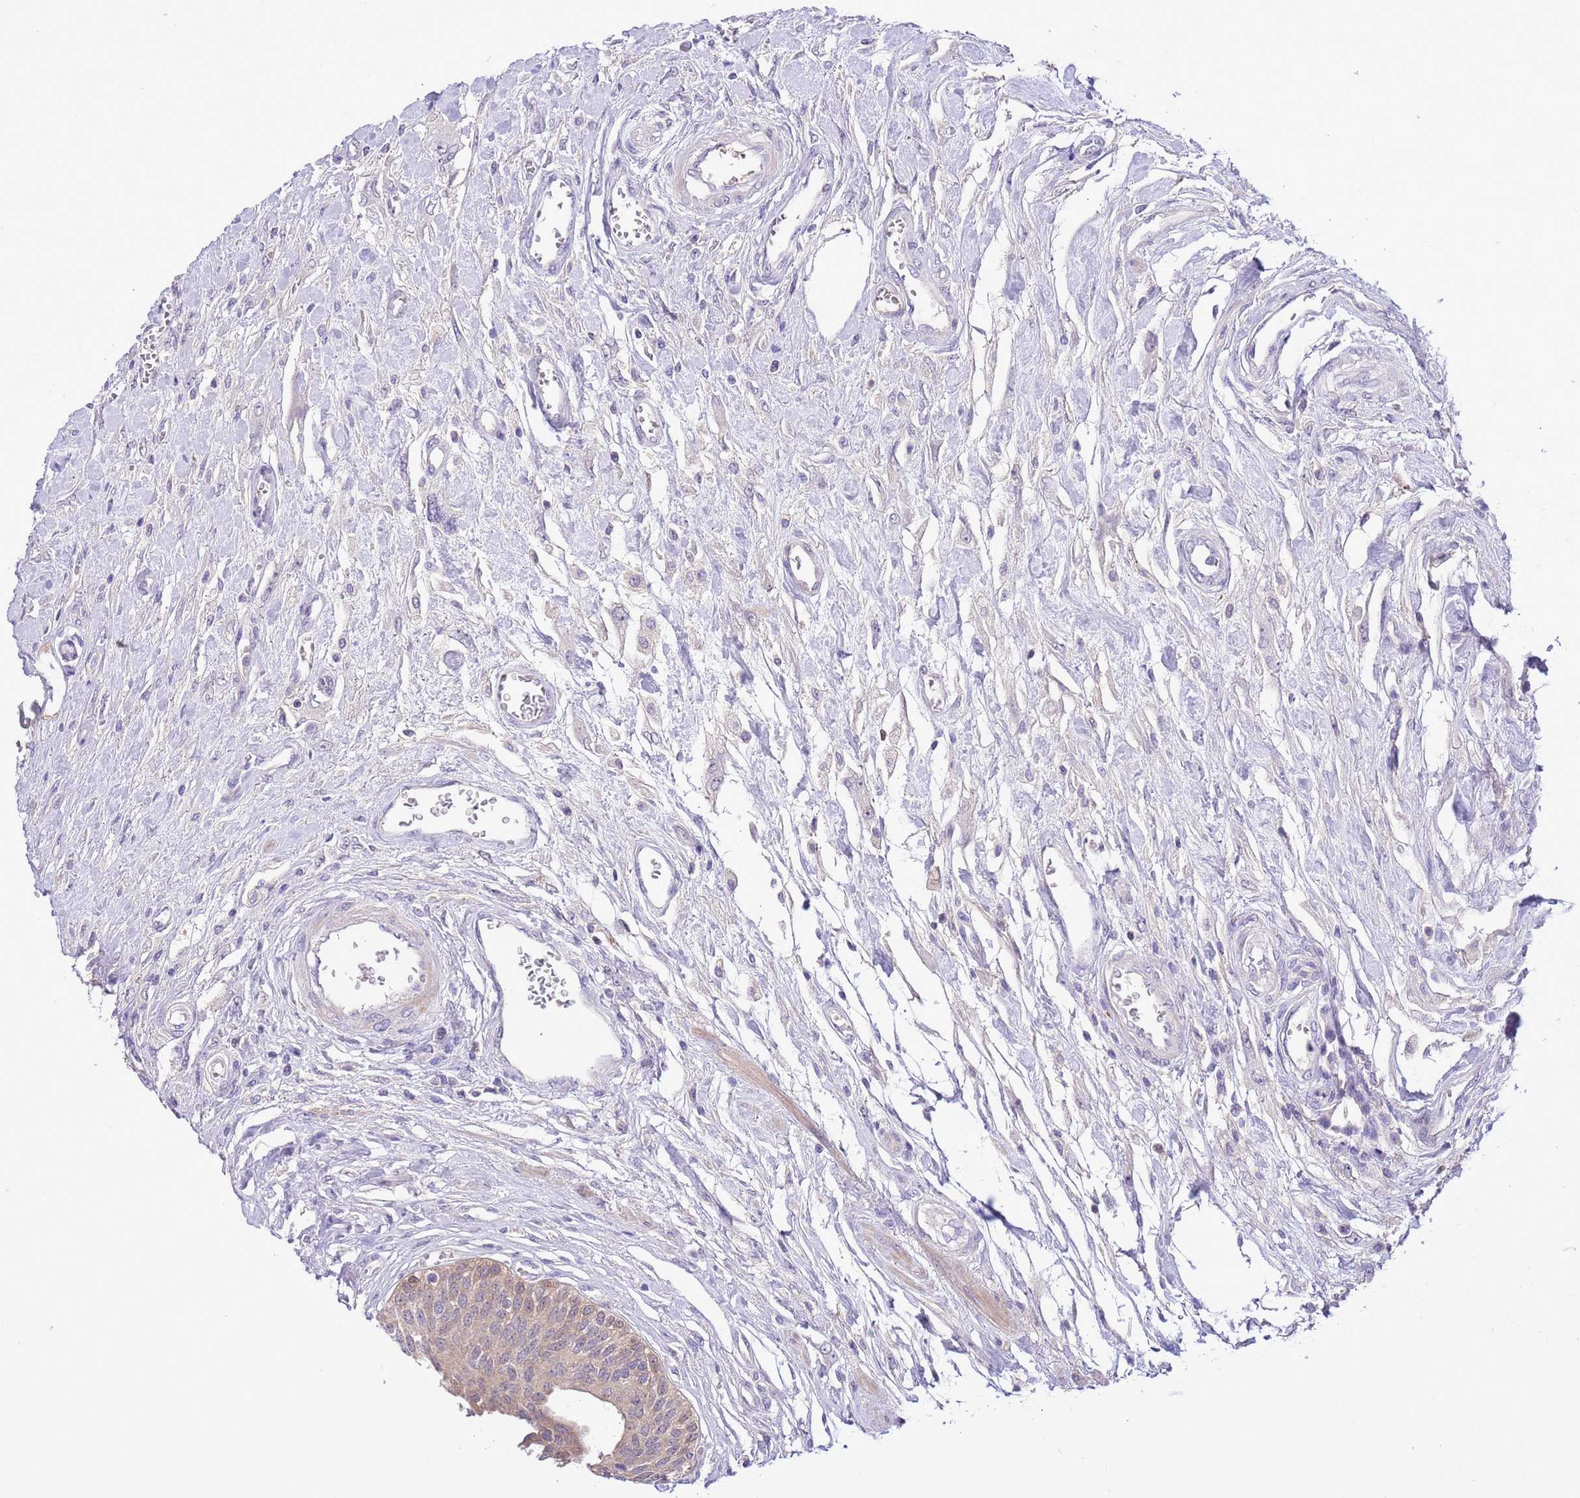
{"staining": {"intensity": "weak", "quantity": ">75%", "location": "cytoplasmic/membranous"}, "tissue": "urothelial cancer", "cell_type": "Tumor cells", "image_type": "cancer", "snomed": [{"axis": "morphology", "description": "Urothelial carcinoma, High grade"}, {"axis": "topography", "description": "Urinary bladder"}], "caption": "Urothelial cancer stained for a protein (brown) shows weak cytoplasmic/membranous positive staining in about >75% of tumor cells.", "gene": "PRR32", "patient": {"sex": "female", "age": 79}}